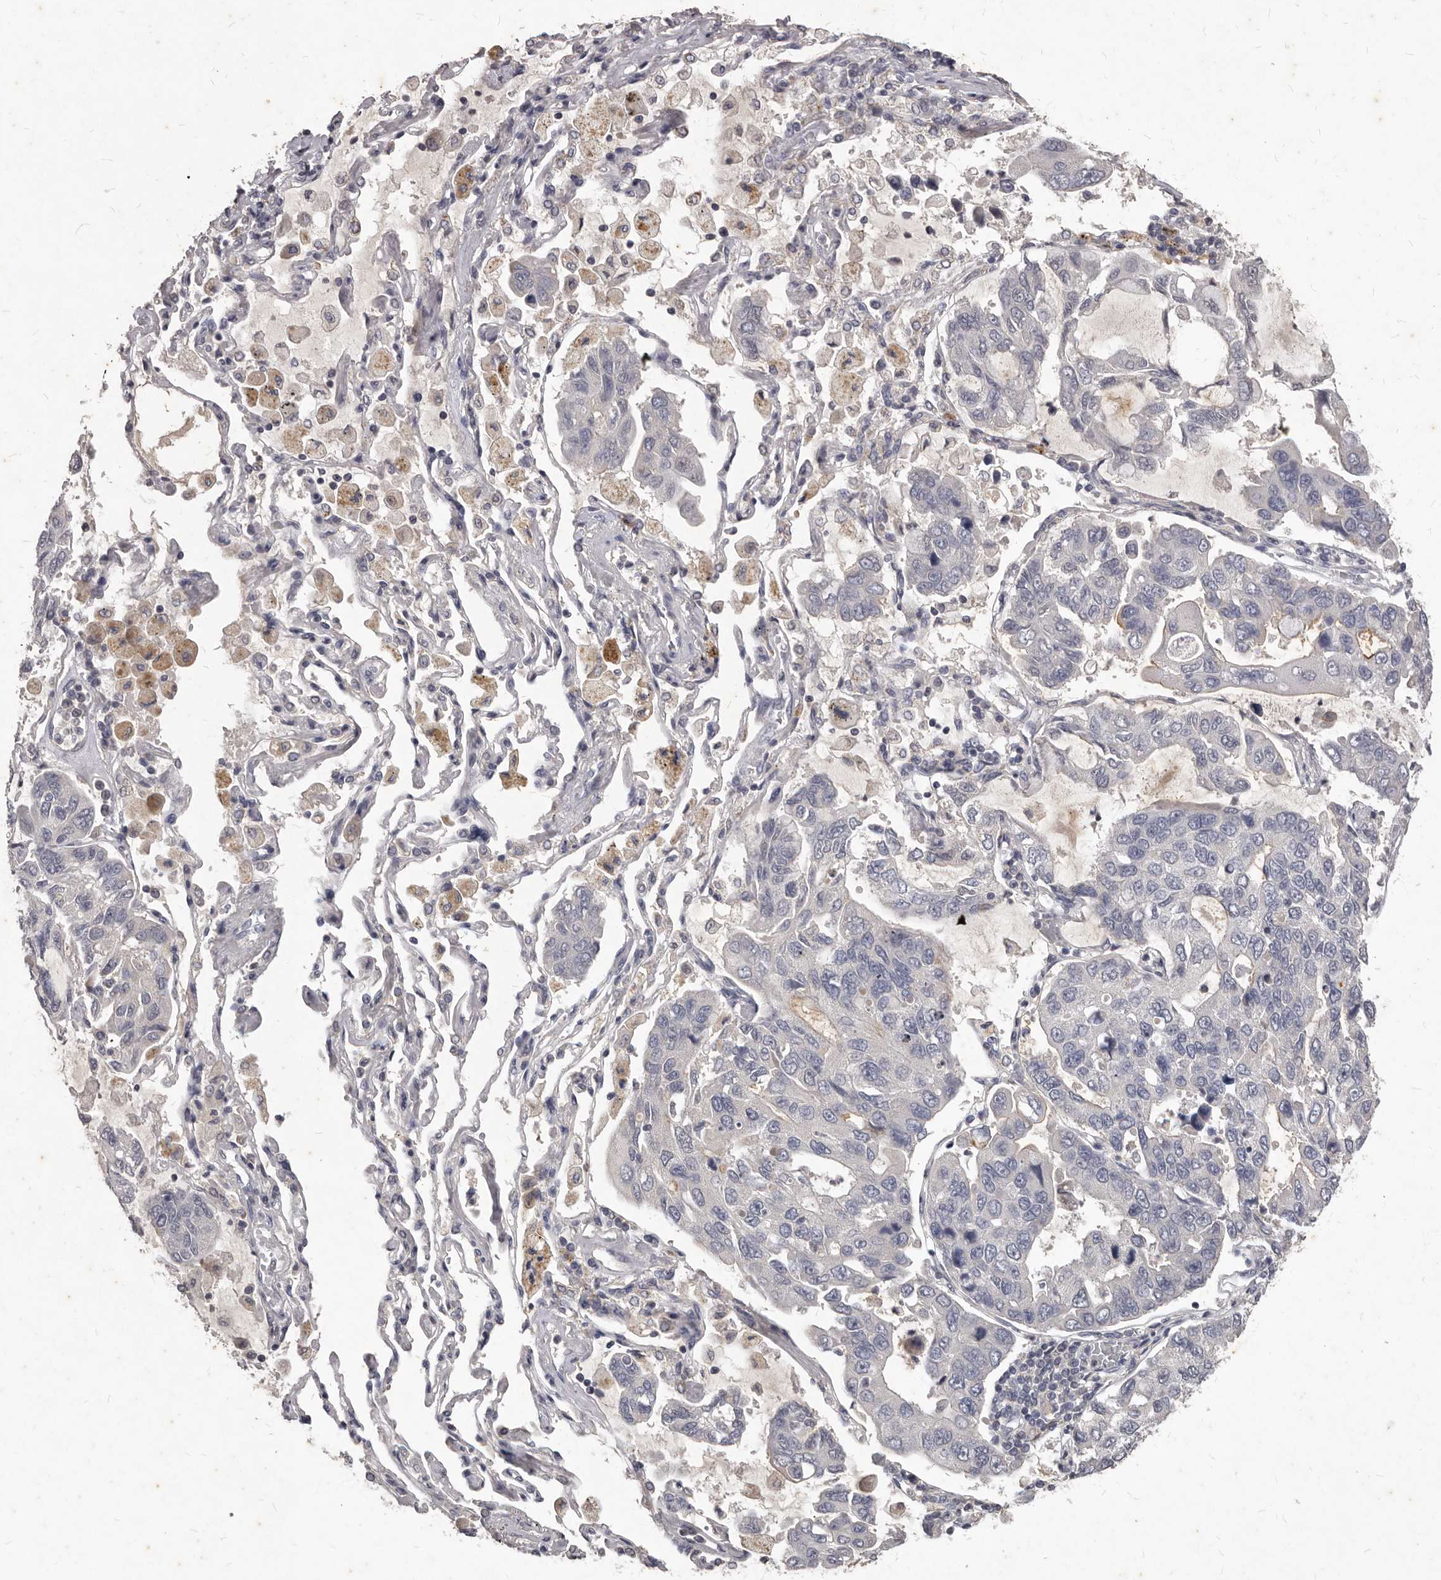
{"staining": {"intensity": "negative", "quantity": "none", "location": "none"}, "tissue": "lung cancer", "cell_type": "Tumor cells", "image_type": "cancer", "snomed": [{"axis": "morphology", "description": "Adenocarcinoma, NOS"}, {"axis": "topography", "description": "Lung"}], "caption": "DAB (3,3'-diaminobenzidine) immunohistochemical staining of human lung adenocarcinoma displays no significant positivity in tumor cells.", "gene": "GPRC5C", "patient": {"sex": "male", "age": 64}}